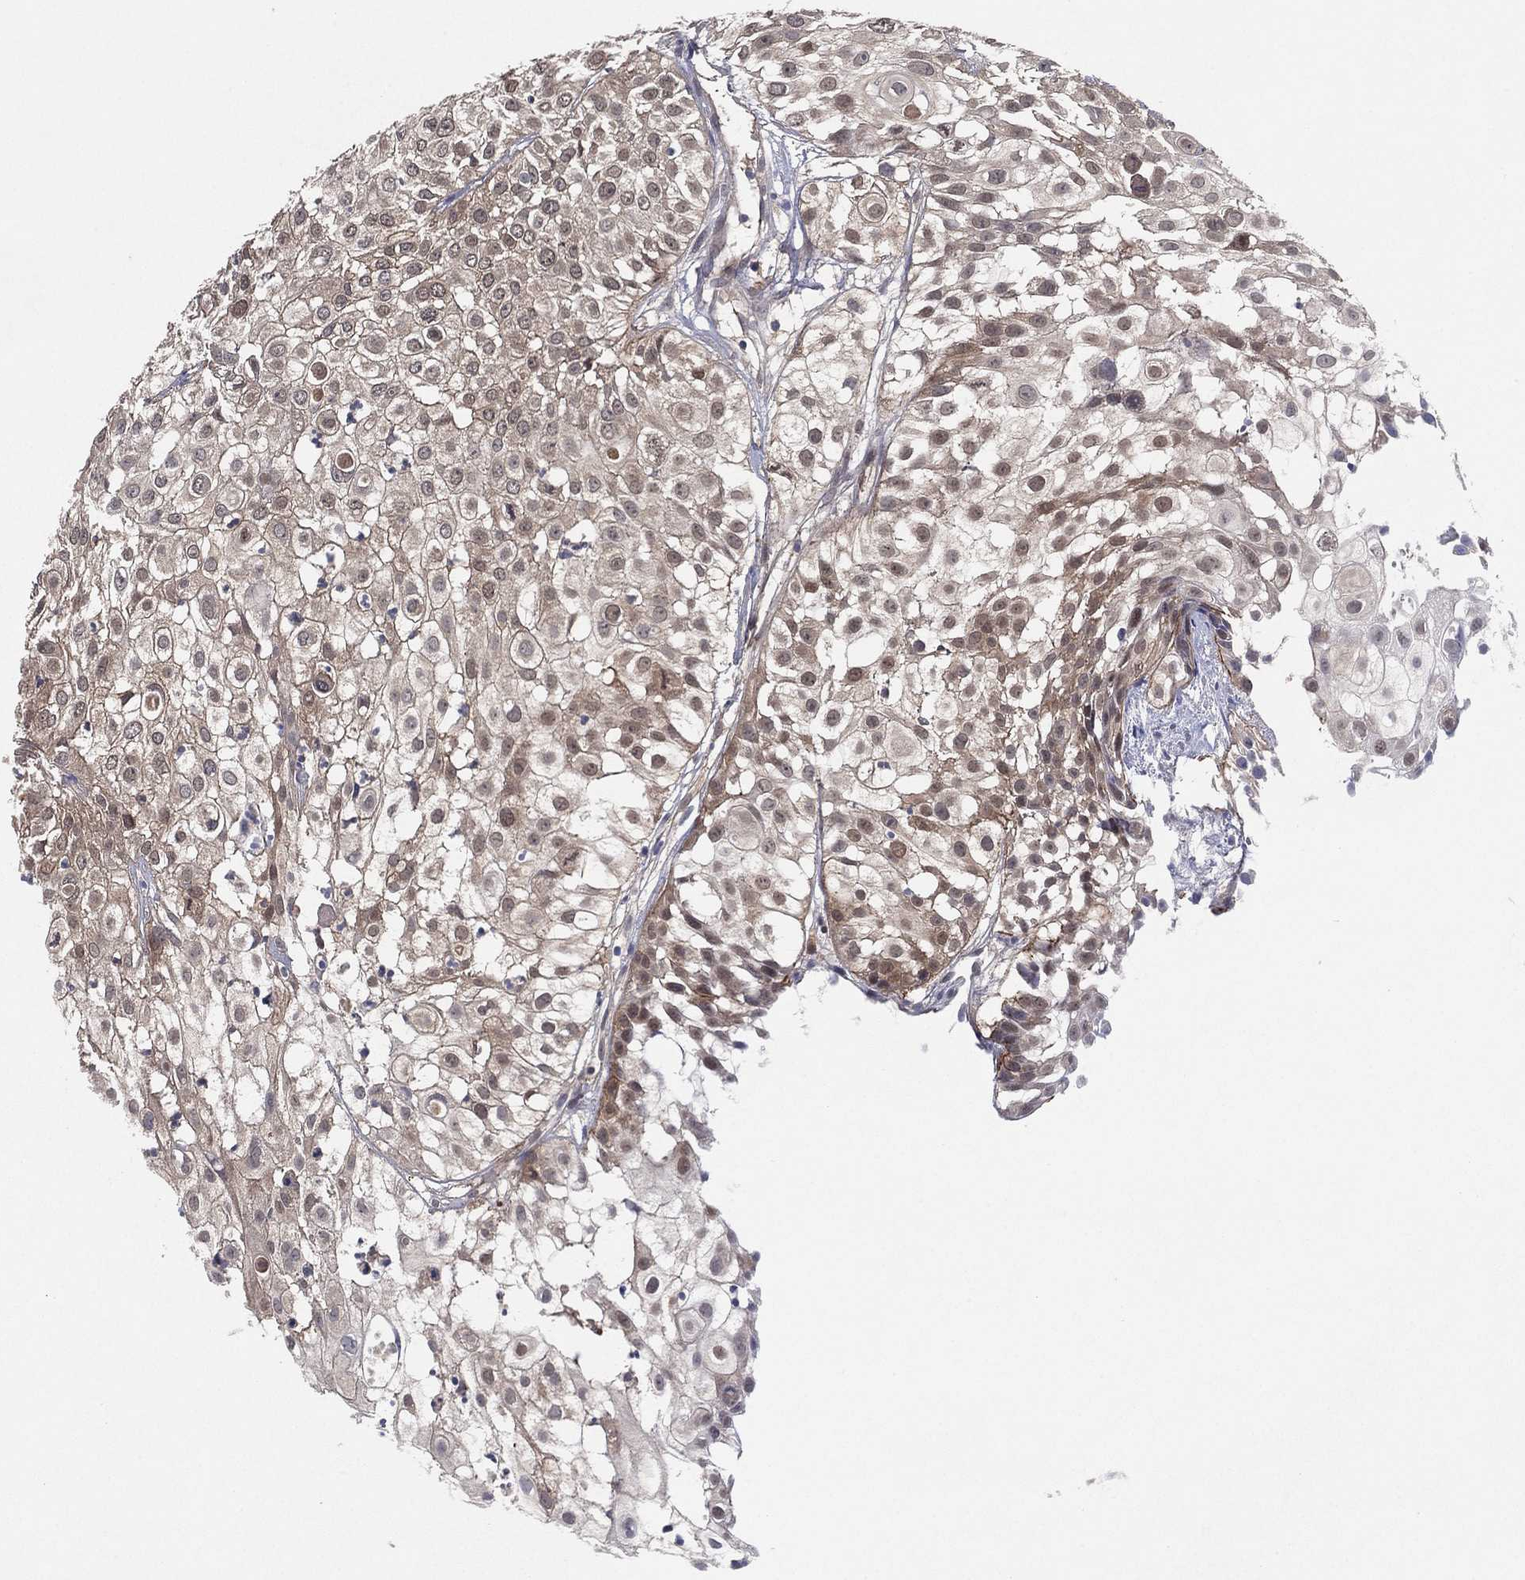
{"staining": {"intensity": "moderate", "quantity": "<25%", "location": "cytoplasmic/membranous,nuclear"}, "tissue": "urothelial cancer", "cell_type": "Tumor cells", "image_type": "cancer", "snomed": [{"axis": "morphology", "description": "Urothelial carcinoma, High grade"}, {"axis": "topography", "description": "Urinary bladder"}], "caption": "Immunohistochemistry (IHC) staining of high-grade urothelial carcinoma, which exhibits low levels of moderate cytoplasmic/membranous and nuclear staining in about <25% of tumor cells indicating moderate cytoplasmic/membranous and nuclear protein positivity. The staining was performed using DAB (brown) for protein detection and nuclei were counterstained in hematoxylin (blue).", "gene": "PSMG4", "patient": {"sex": "female", "age": 79}}